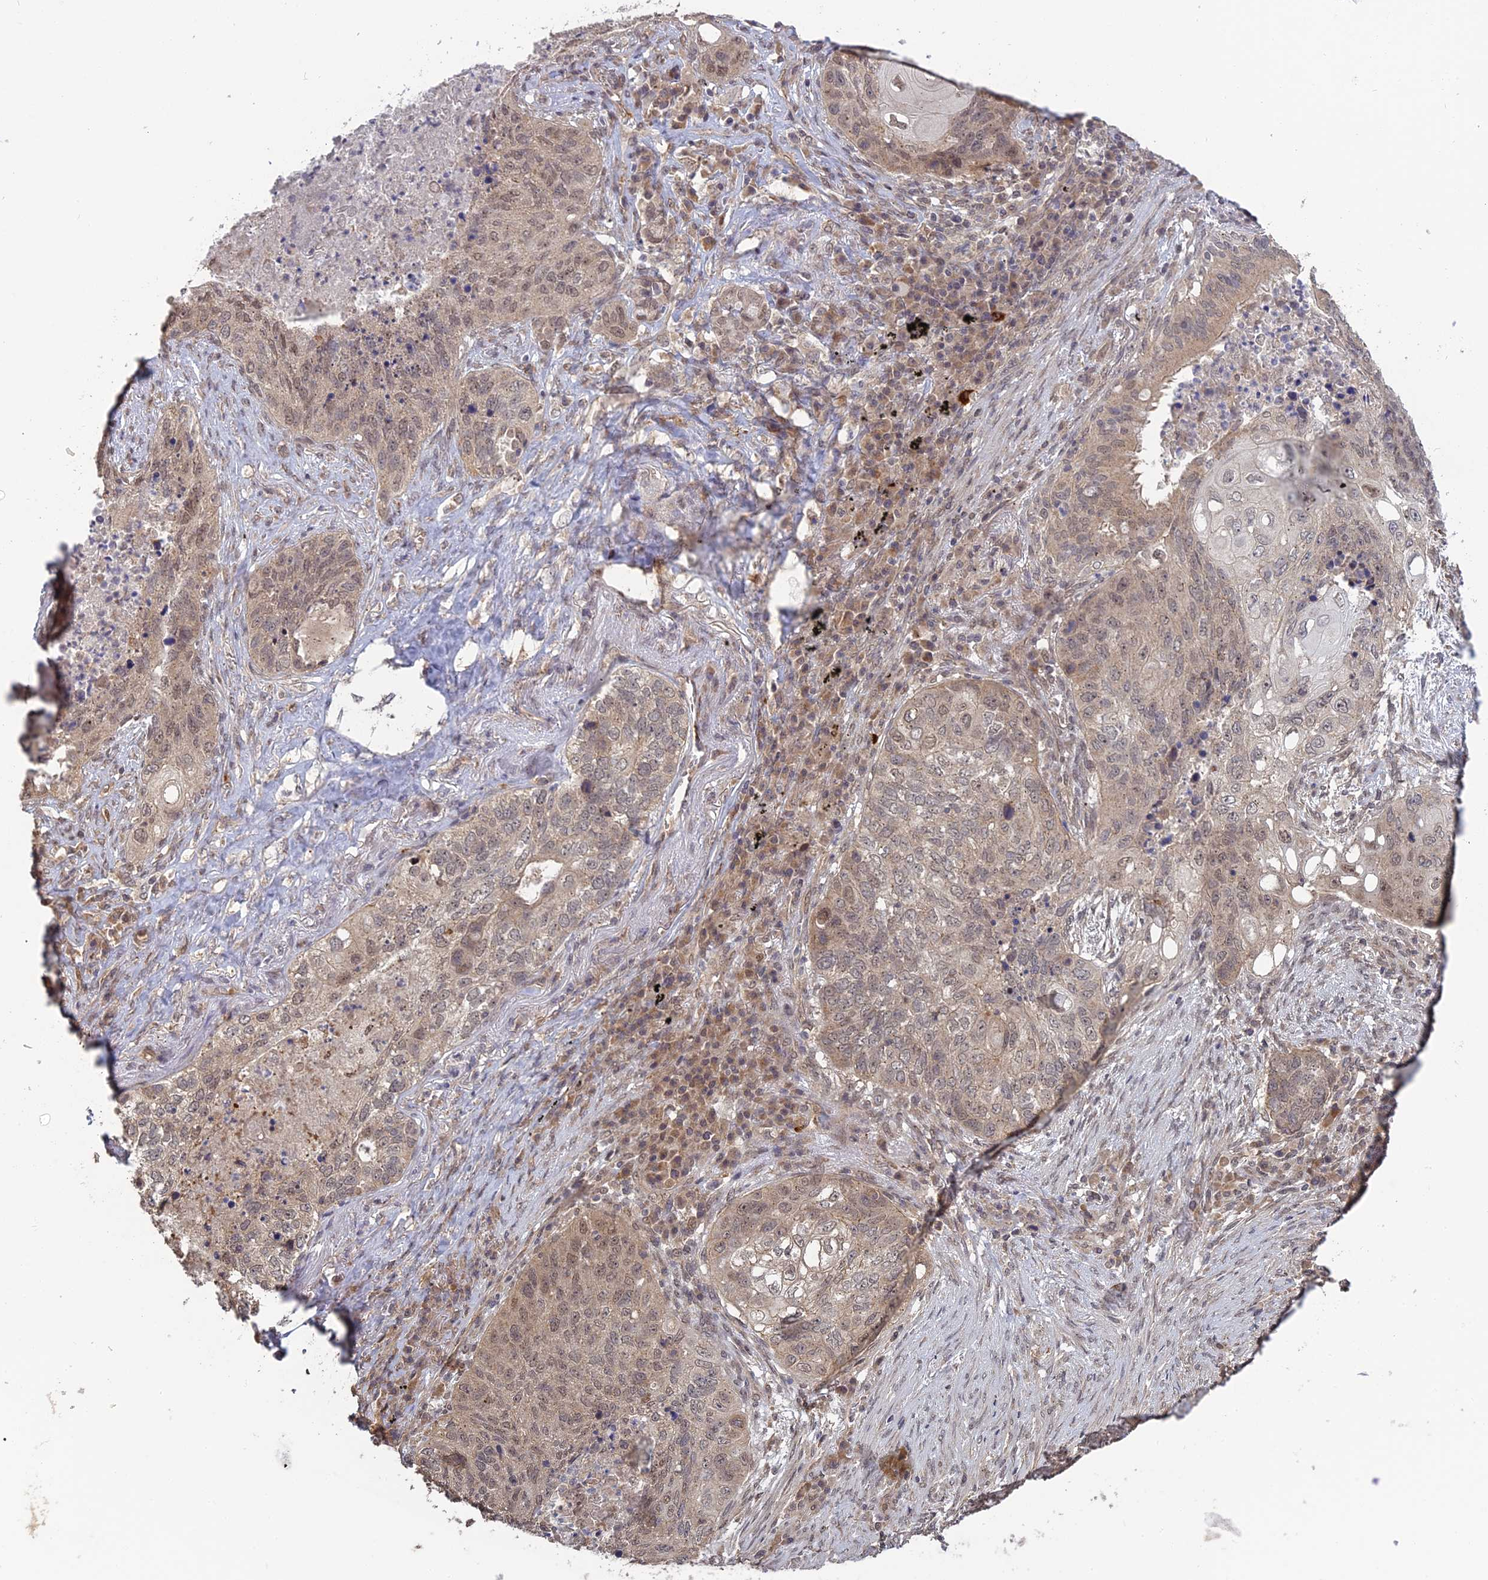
{"staining": {"intensity": "weak", "quantity": "25%-75%", "location": "cytoplasmic/membranous,nuclear"}, "tissue": "lung cancer", "cell_type": "Tumor cells", "image_type": "cancer", "snomed": [{"axis": "morphology", "description": "Squamous cell carcinoma, NOS"}, {"axis": "topography", "description": "Lung"}], "caption": "Protein staining of squamous cell carcinoma (lung) tissue exhibits weak cytoplasmic/membranous and nuclear positivity in about 25%-75% of tumor cells. (DAB IHC, brown staining for protein, blue staining for nuclei).", "gene": "PKIG", "patient": {"sex": "female", "age": 63}}